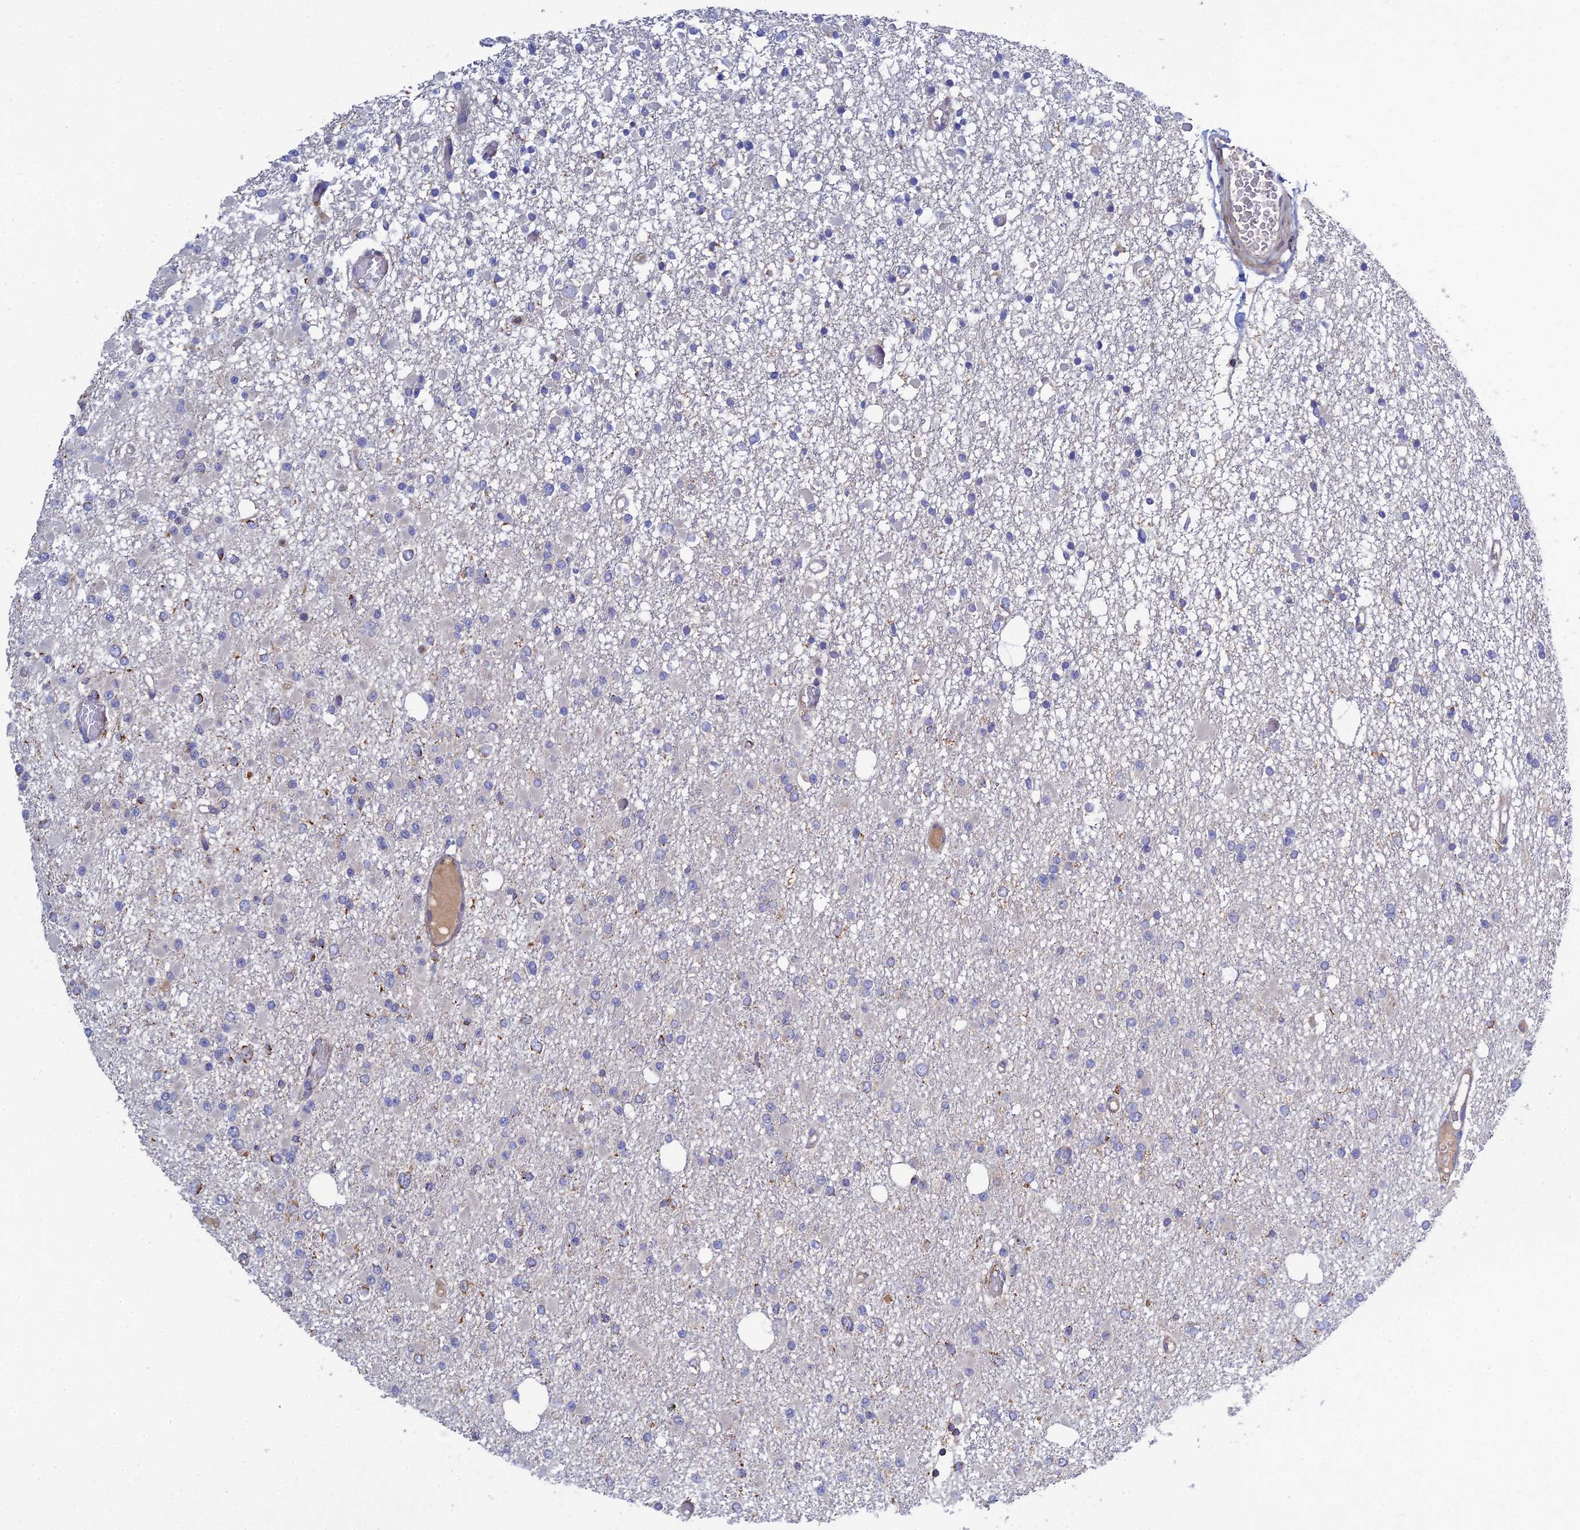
{"staining": {"intensity": "negative", "quantity": "none", "location": "none"}, "tissue": "glioma", "cell_type": "Tumor cells", "image_type": "cancer", "snomed": [{"axis": "morphology", "description": "Glioma, malignant, Low grade"}, {"axis": "topography", "description": "Brain"}], "caption": "A histopathology image of human glioma is negative for staining in tumor cells. Nuclei are stained in blue.", "gene": "RIC8B", "patient": {"sex": "female", "age": 22}}